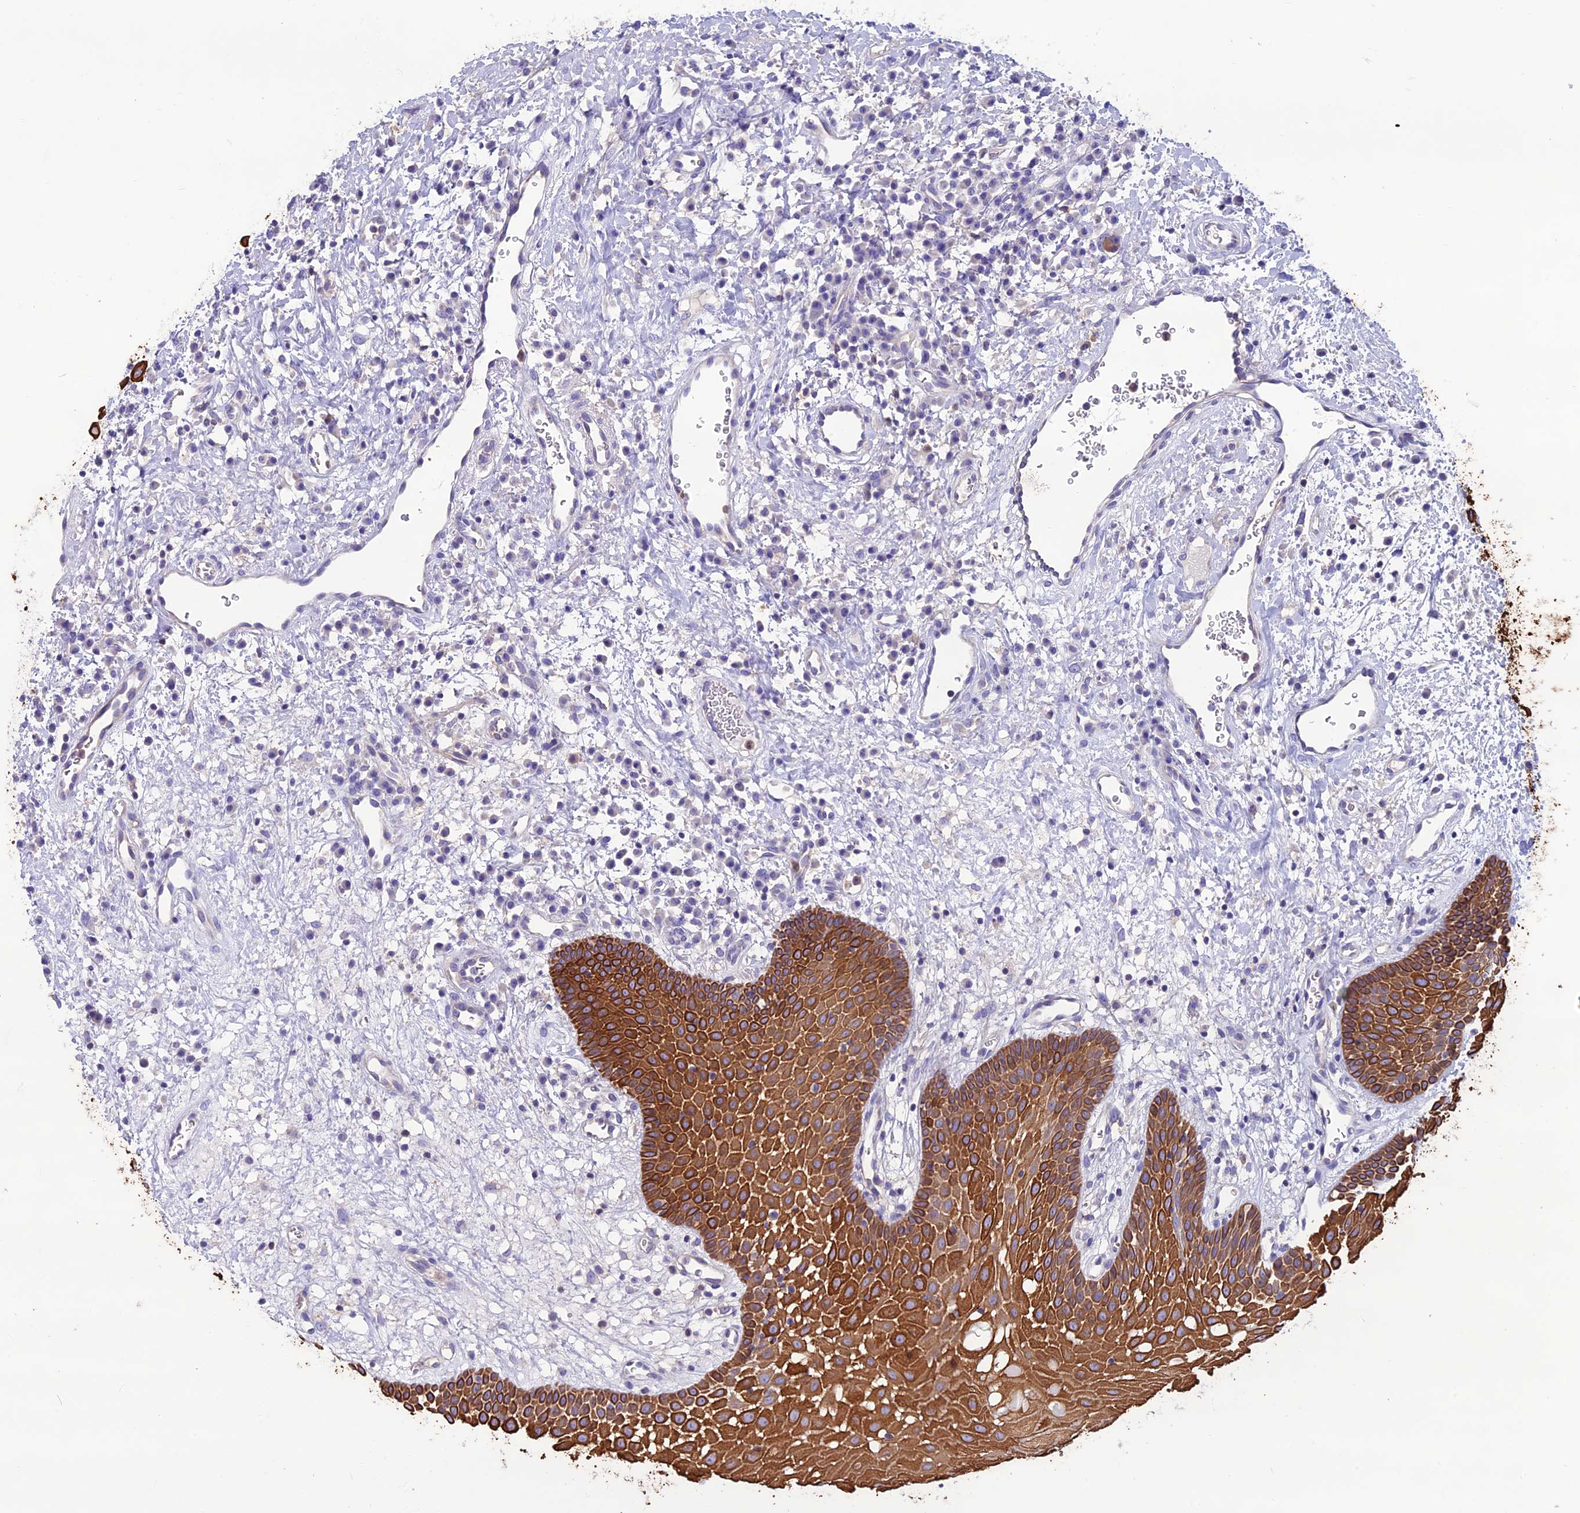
{"staining": {"intensity": "strong", "quantity": ">75%", "location": "cytoplasmic/membranous"}, "tissue": "oral mucosa", "cell_type": "Squamous epithelial cells", "image_type": "normal", "snomed": [{"axis": "morphology", "description": "Normal tissue, NOS"}, {"axis": "topography", "description": "Oral tissue"}], "caption": "IHC of normal human oral mucosa displays high levels of strong cytoplasmic/membranous staining in about >75% of squamous epithelial cells.", "gene": "CDAN1", "patient": {"sex": "male", "age": 74}}